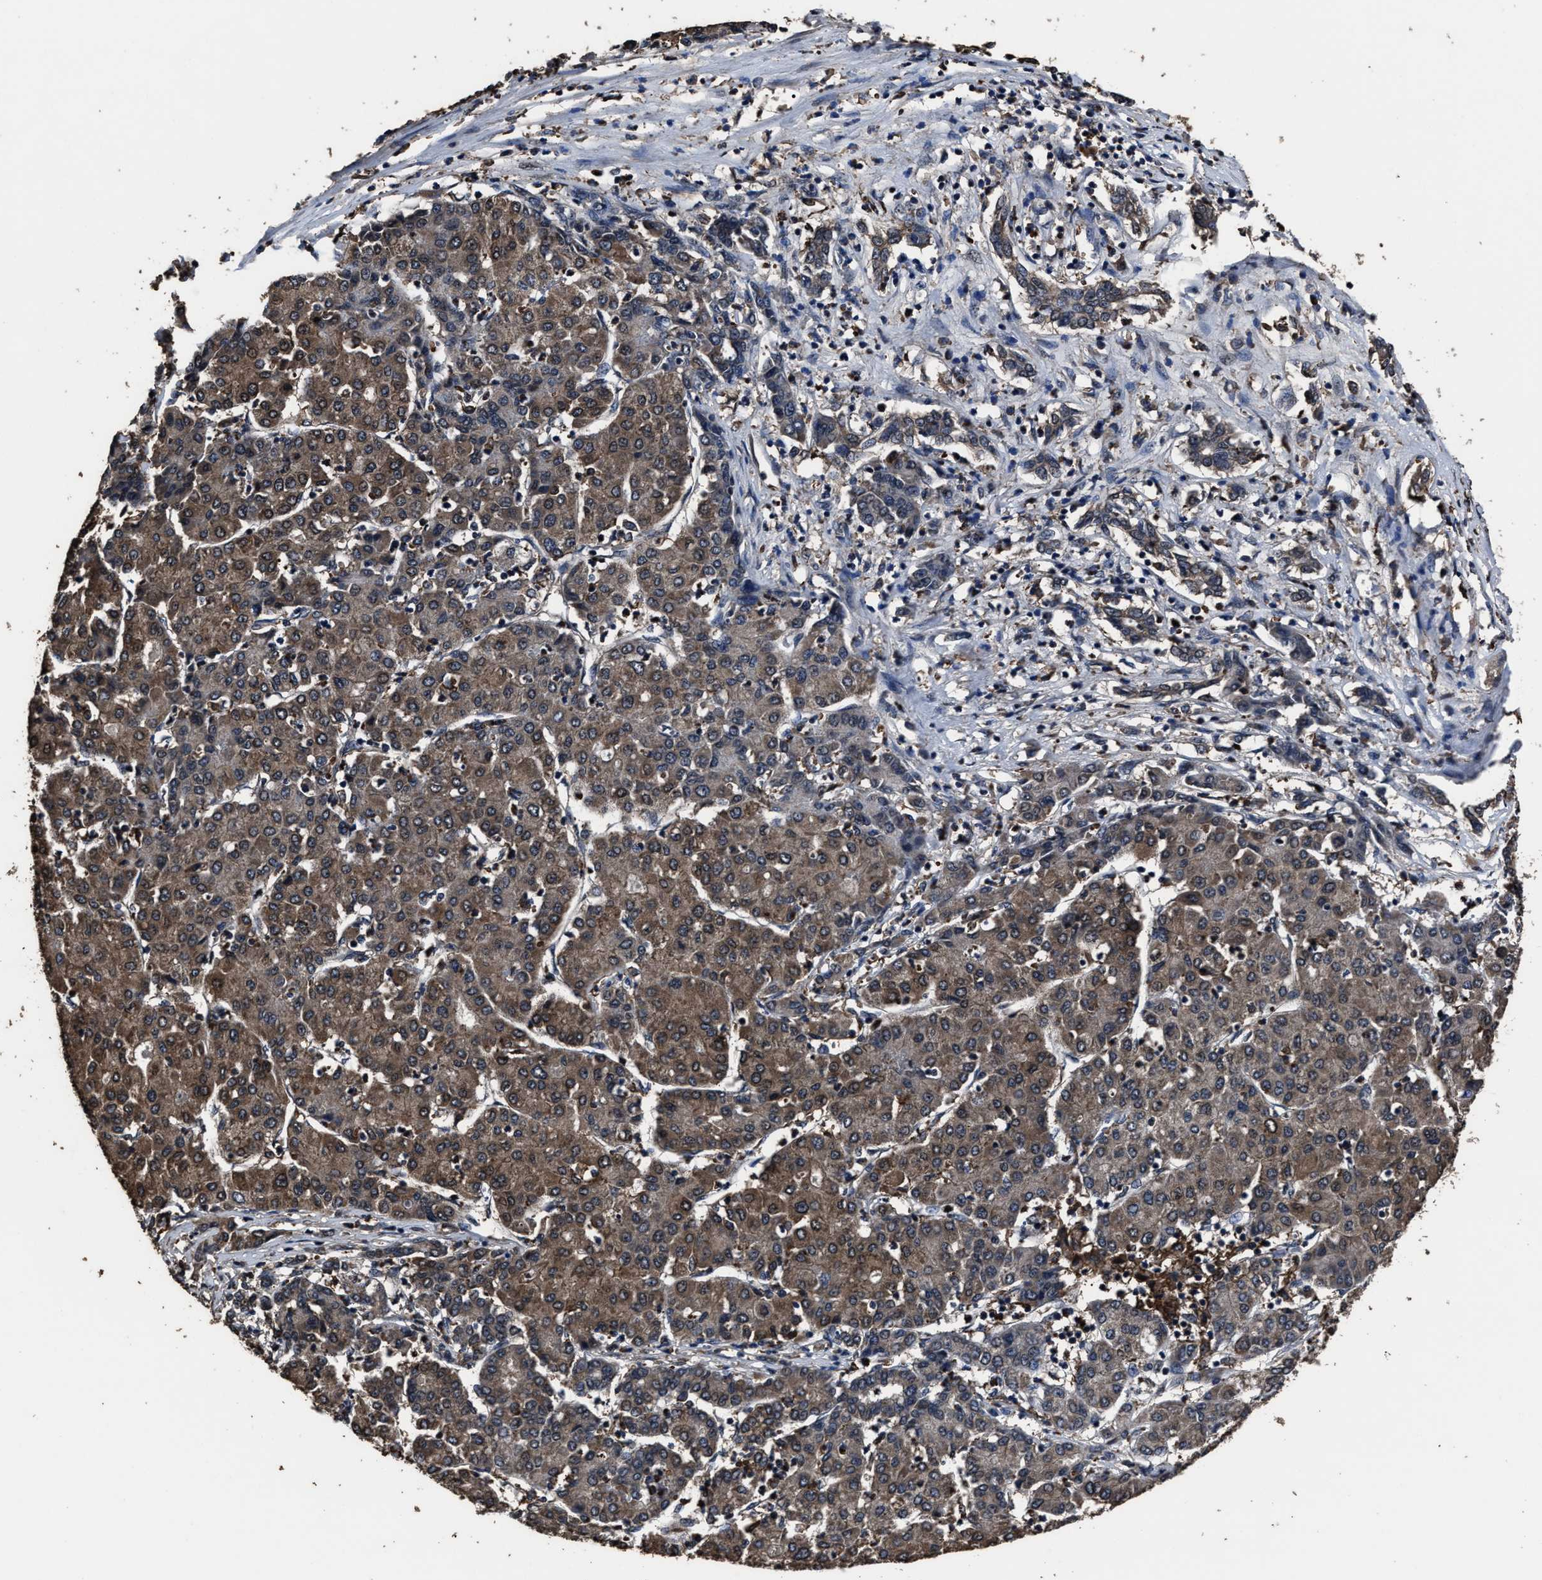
{"staining": {"intensity": "moderate", "quantity": ">75%", "location": "cytoplasmic/membranous"}, "tissue": "liver cancer", "cell_type": "Tumor cells", "image_type": "cancer", "snomed": [{"axis": "morphology", "description": "Carcinoma, Hepatocellular, NOS"}, {"axis": "topography", "description": "Liver"}], "caption": "Approximately >75% of tumor cells in human liver cancer (hepatocellular carcinoma) show moderate cytoplasmic/membranous protein positivity as visualized by brown immunohistochemical staining.", "gene": "RSBN1L", "patient": {"sex": "male", "age": 65}}